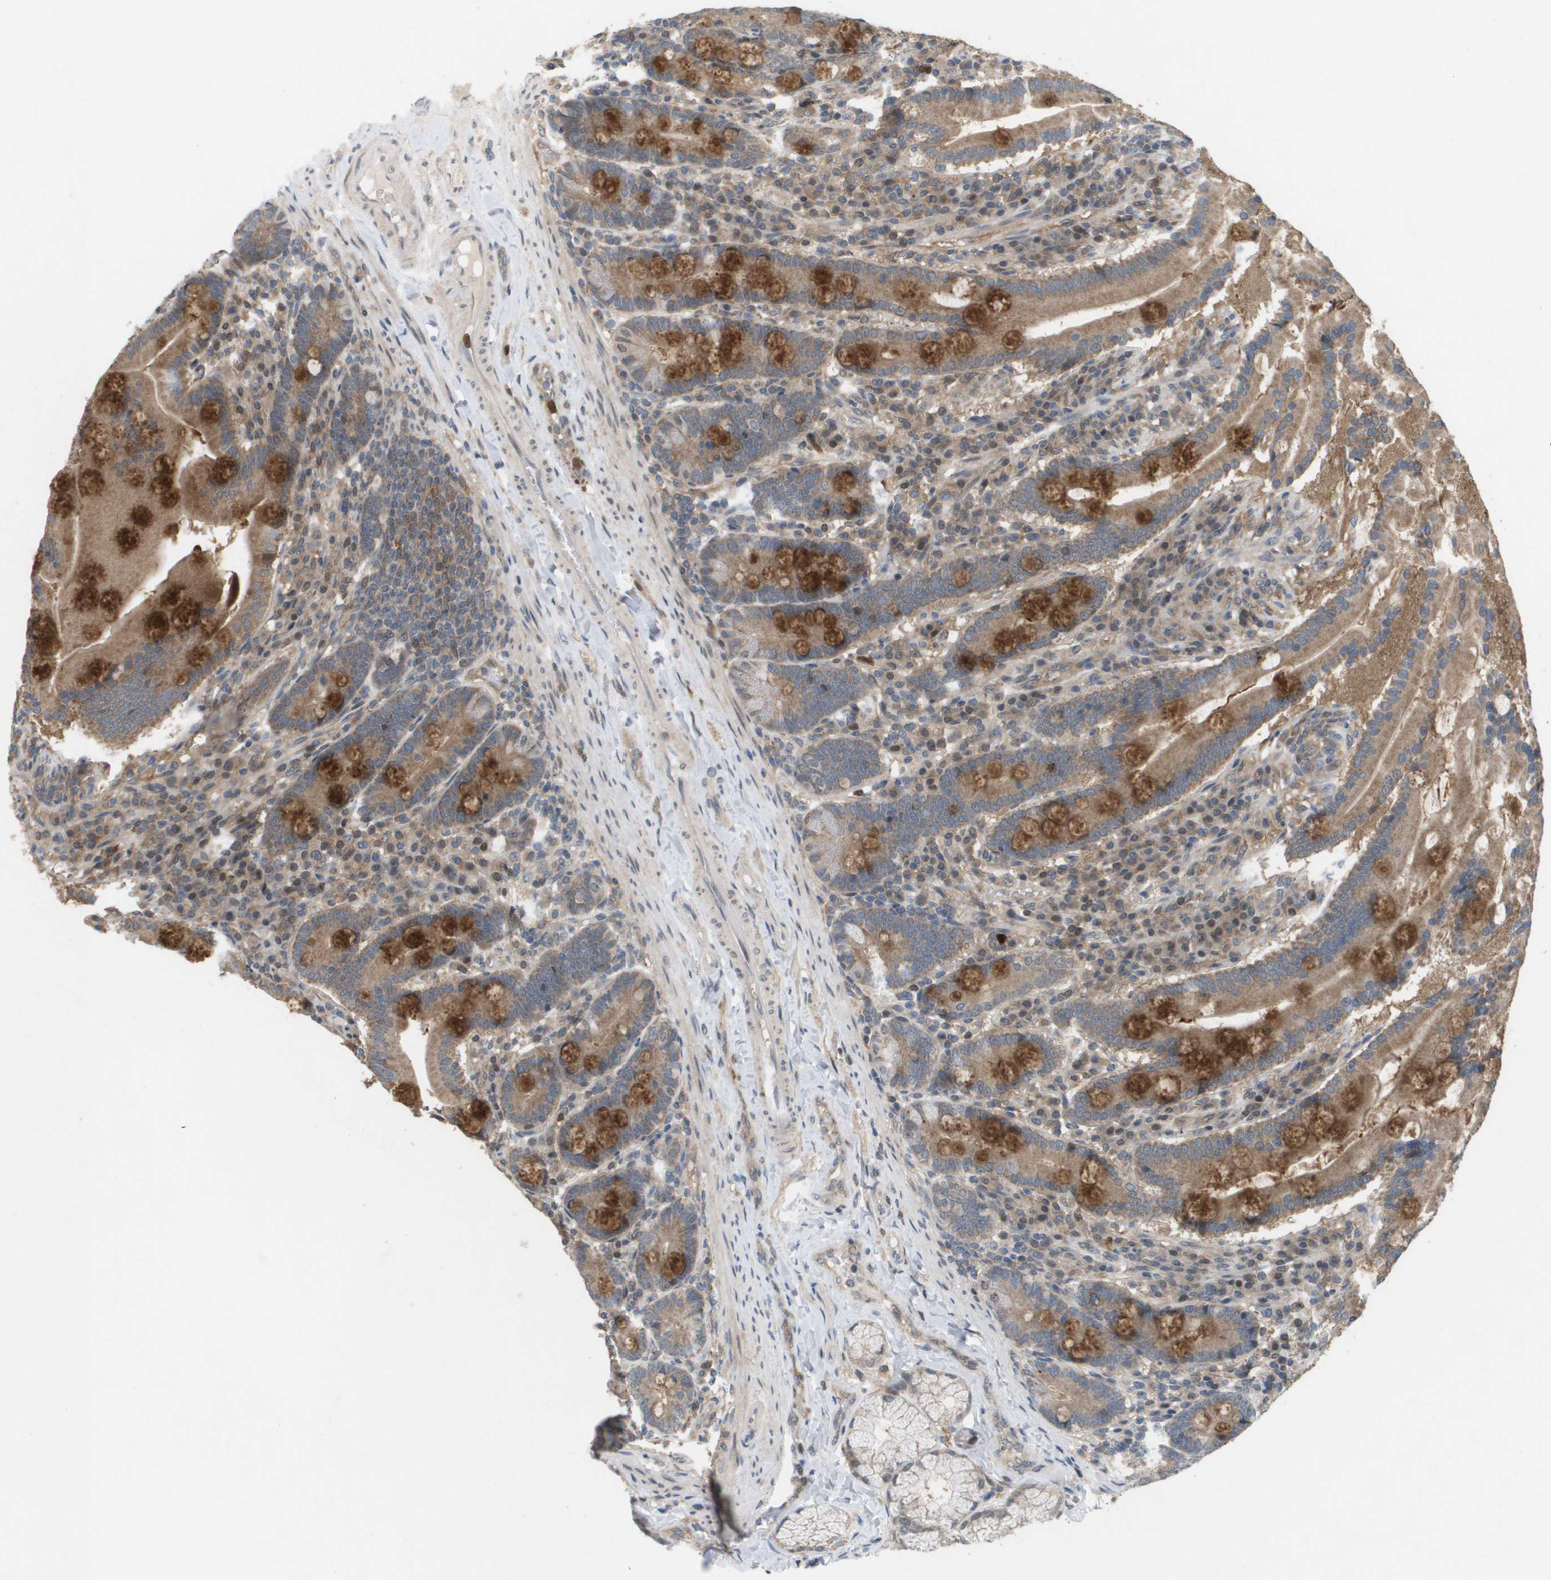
{"staining": {"intensity": "strong", "quantity": ">75%", "location": "cytoplasmic/membranous"}, "tissue": "duodenum", "cell_type": "Glandular cells", "image_type": "normal", "snomed": [{"axis": "morphology", "description": "Normal tissue, NOS"}, {"axis": "topography", "description": "Duodenum"}], "caption": "Immunohistochemical staining of benign duodenum shows >75% levels of strong cytoplasmic/membranous protein positivity in about >75% of glandular cells.", "gene": "PALD1", "patient": {"sex": "male", "age": 50}}